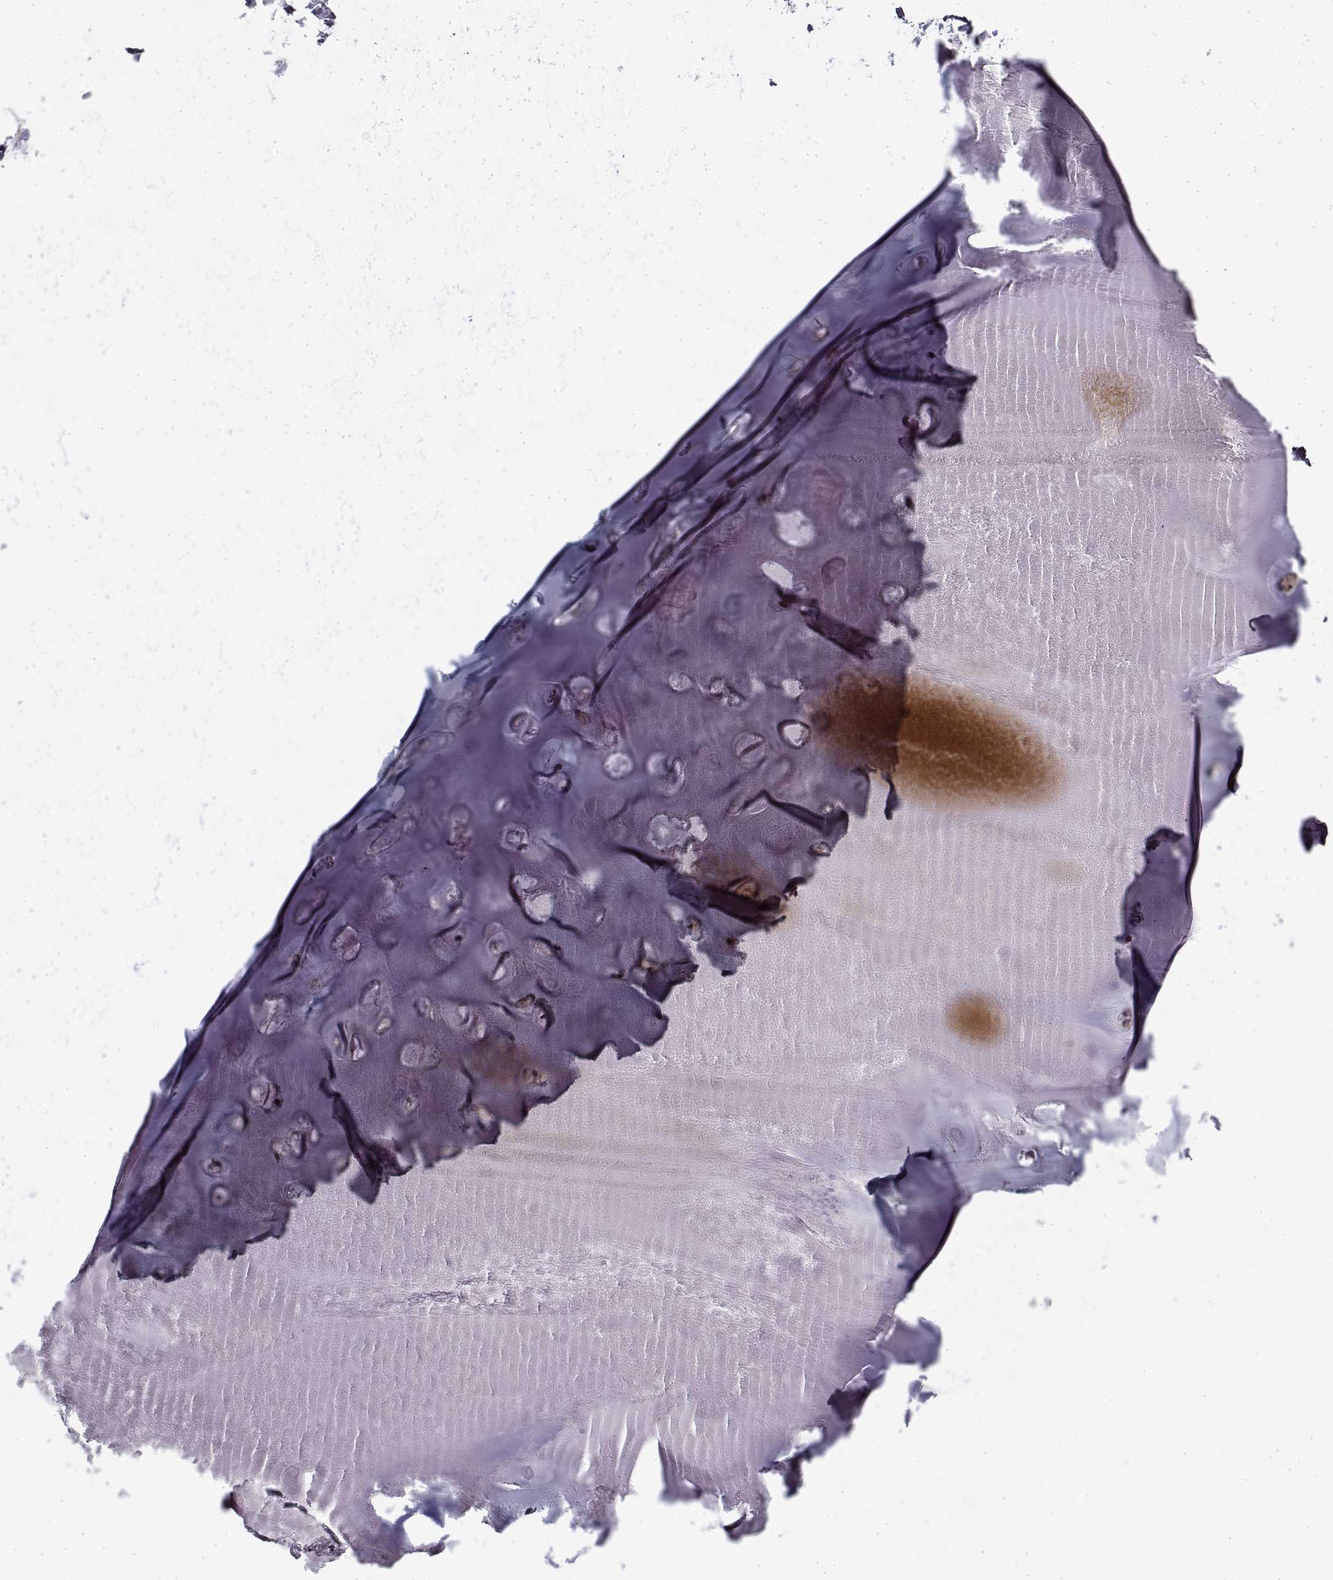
{"staining": {"intensity": "moderate", "quantity": "<25%", "location": "cytoplasmic/membranous"}, "tissue": "soft tissue", "cell_type": "Chondrocytes", "image_type": "normal", "snomed": [{"axis": "morphology", "description": "Normal tissue, NOS"}, {"axis": "morphology", "description": "Squamous cell carcinoma, NOS"}, {"axis": "topography", "description": "Cartilage tissue"}, {"axis": "topography", "description": "Lung"}], "caption": "Approximately <25% of chondrocytes in normal human soft tissue demonstrate moderate cytoplasmic/membranous protein expression as visualized by brown immunohistochemical staining.", "gene": "LAMB2", "patient": {"sex": "male", "age": 66}}